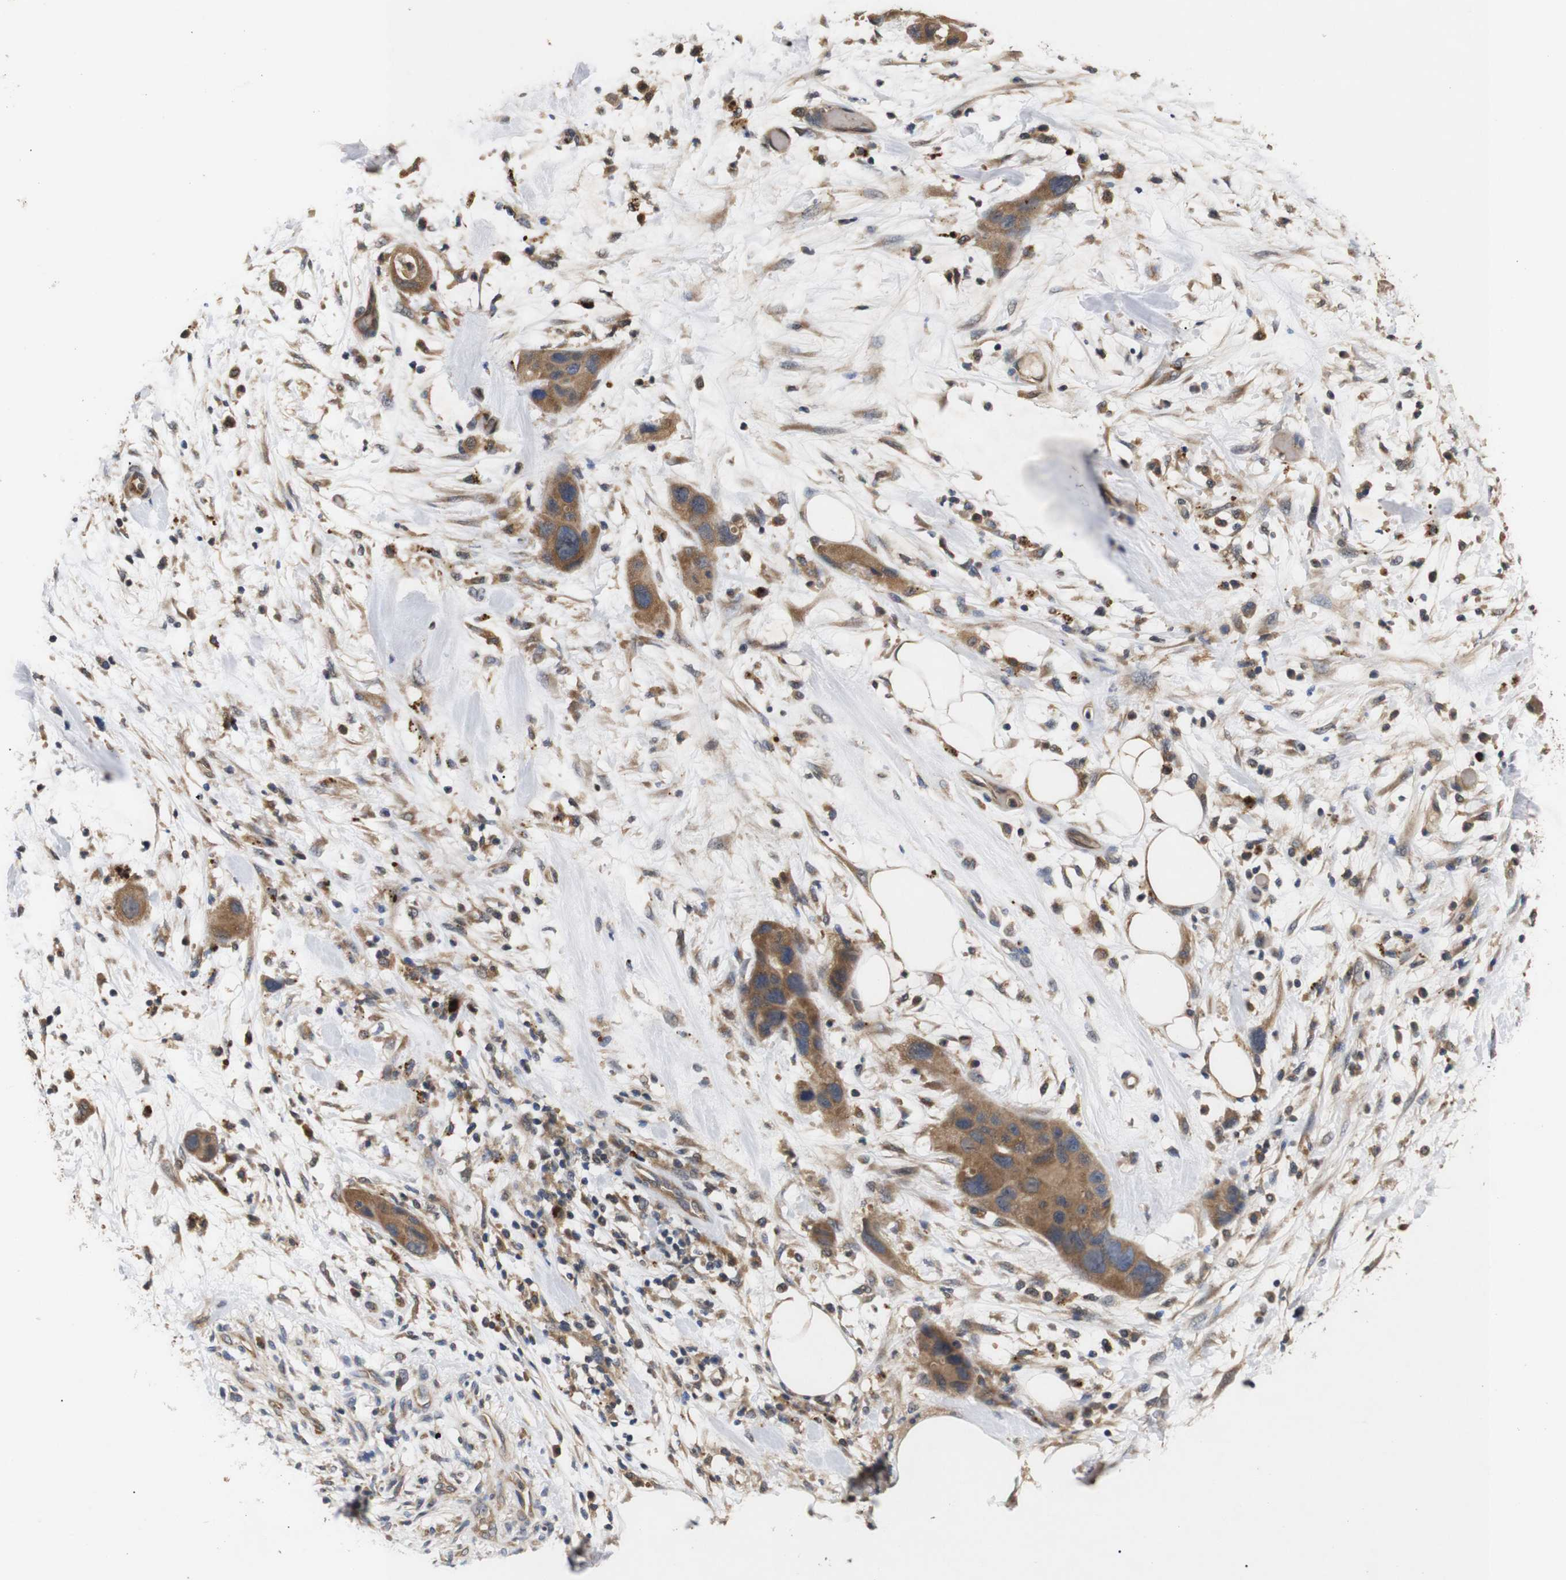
{"staining": {"intensity": "moderate", "quantity": ">75%", "location": "cytoplasmic/membranous"}, "tissue": "pancreatic cancer", "cell_type": "Tumor cells", "image_type": "cancer", "snomed": [{"axis": "morphology", "description": "Adenocarcinoma, NOS"}, {"axis": "topography", "description": "Pancreas"}], "caption": "Adenocarcinoma (pancreatic) was stained to show a protein in brown. There is medium levels of moderate cytoplasmic/membranous staining in about >75% of tumor cells. (brown staining indicates protein expression, while blue staining denotes nuclei).", "gene": "DDR1", "patient": {"sex": "female", "age": 71}}